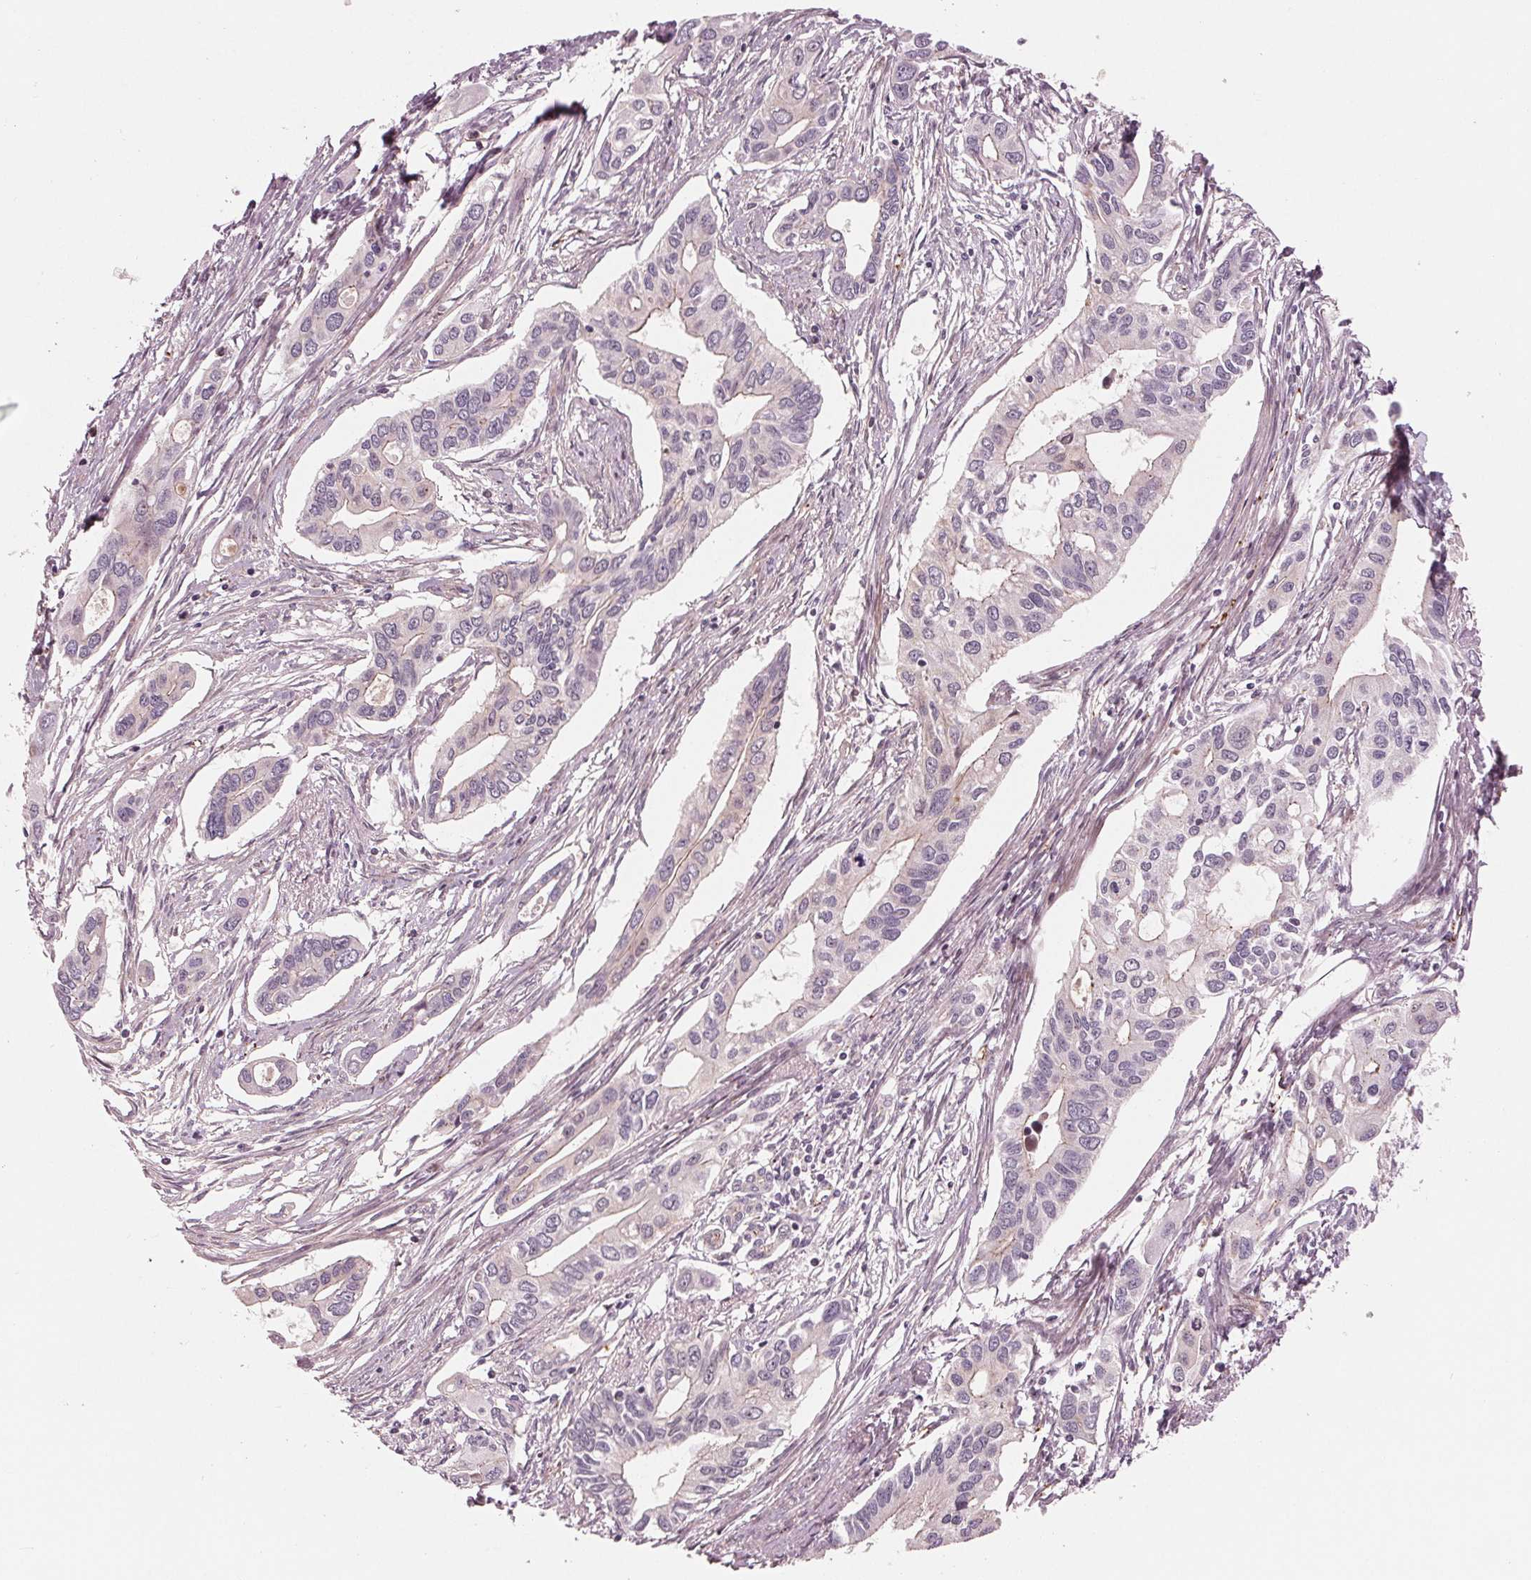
{"staining": {"intensity": "negative", "quantity": "none", "location": "none"}, "tissue": "pancreatic cancer", "cell_type": "Tumor cells", "image_type": "cancer", "snomed": [{"axis": "morphology", "description": "Adenocarcinoma, NOS"}, {"axis": "topography", "description": "Pancreas"}], "caption": "Pancreatic cancer was stained to show a protein in brown. There is no significant expression in tumor cells.", "gene": "TXNIP", "patient": {"sex": "male", "age": 60}}